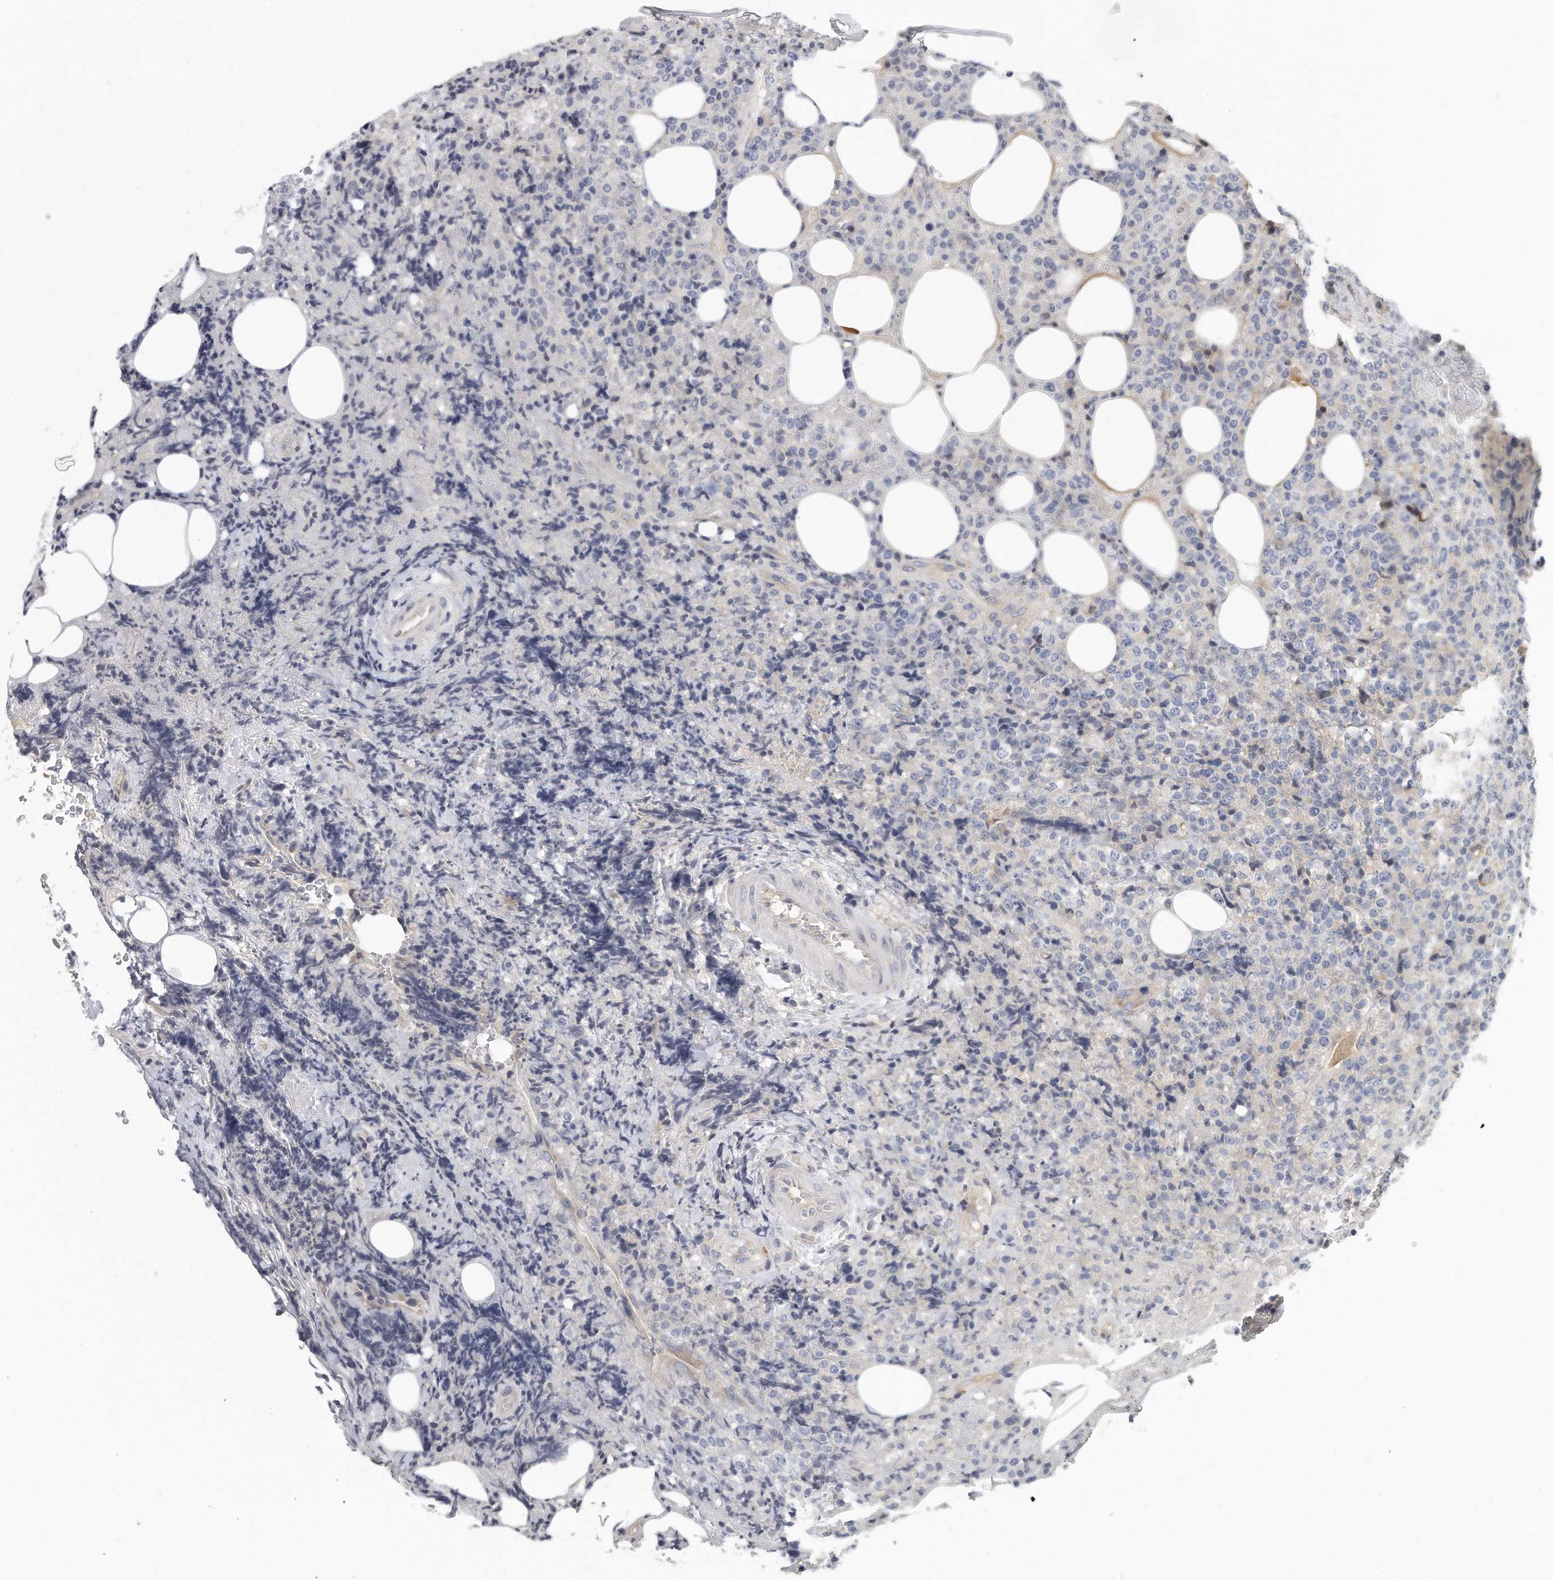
{"staining": {"intensity": "negative", "quantity": "none", "location": "none"}, "tissue": "lymphoma", "cell_type": "Tumor cells", "image_type": "cancer", "snomed": [{"axis": "morphology", "description": "Malignant lymphoma, non-Hodgkin's type, High grade"}, {"axis": "topography", "description": "Lymph node"}], "caption": "High-grade malignant lymphoma, non-Hodgkin's type stained for a protein using immunohistochemistry displays no positivity tumor cells.", "gene": "PLEKHA6", "patient": {"sex": "male", "age": 13}}